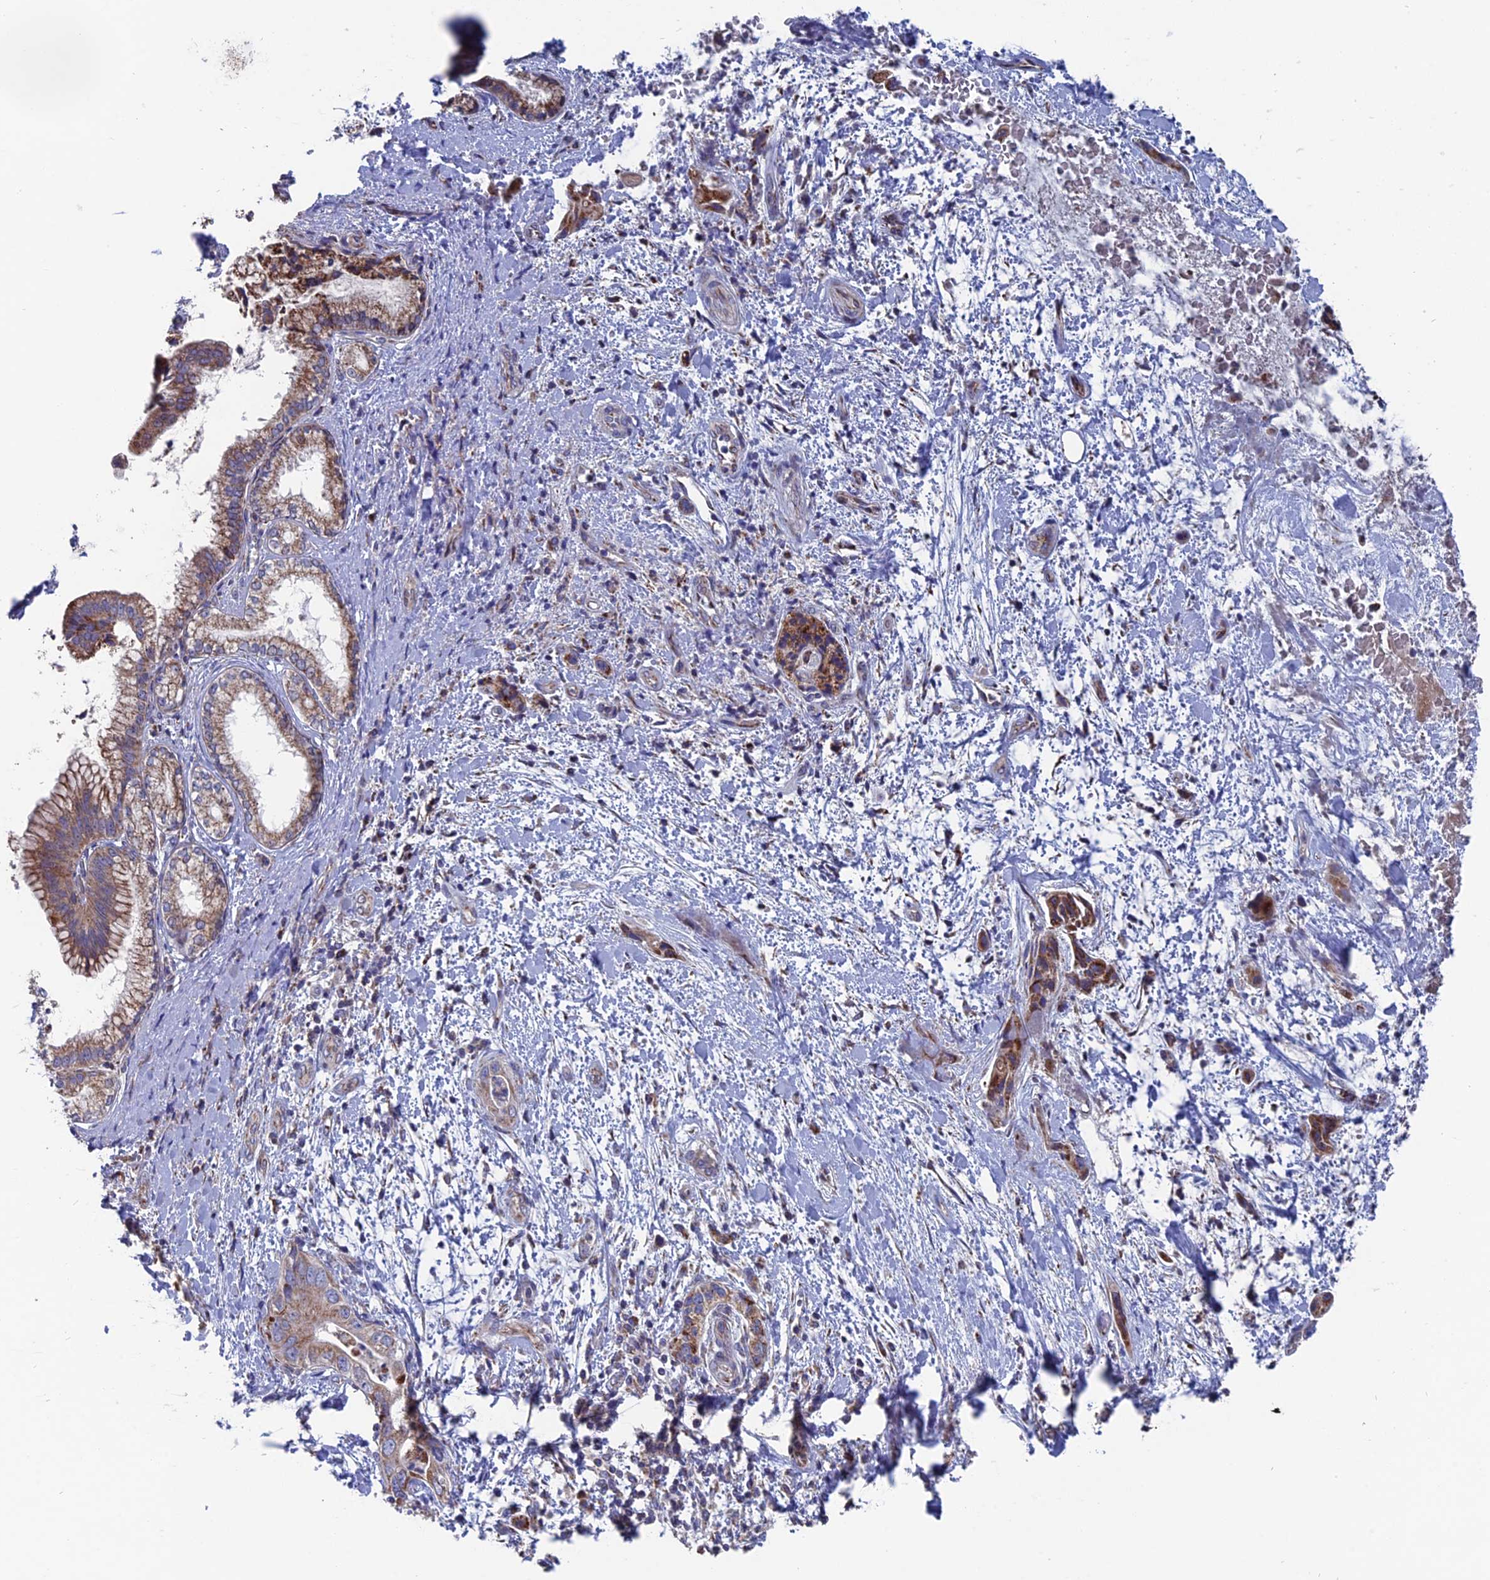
{"staining": {"intensity": "moderate", "quantity": ">75%", "location": "cytoplasmic/membranous"}, "tissue": "pancreatic cancer", "cell_type": "Tumor cells", "image_type": "cancer", "snomed": [{"axis": "morphology", "description": "Adenocarcinoma, NOS"}, {"axis": "topography", "description": "Pancreas"}], "caption": "Immunohistochemistry (DAB (3,3'-diaminobenzidine)) staining of human adenocarcinoma (pancreatic) shows moderate cytoplasmic/membranous protein positivity in approximately >75% of tumor cells. The staining is performed using DAB brown chromogen to label protein expression. The nuclei are counter-stained blue using hematoxylin.", "gene": "TGFA", "patient": {"sex": "female", "age": 78}}